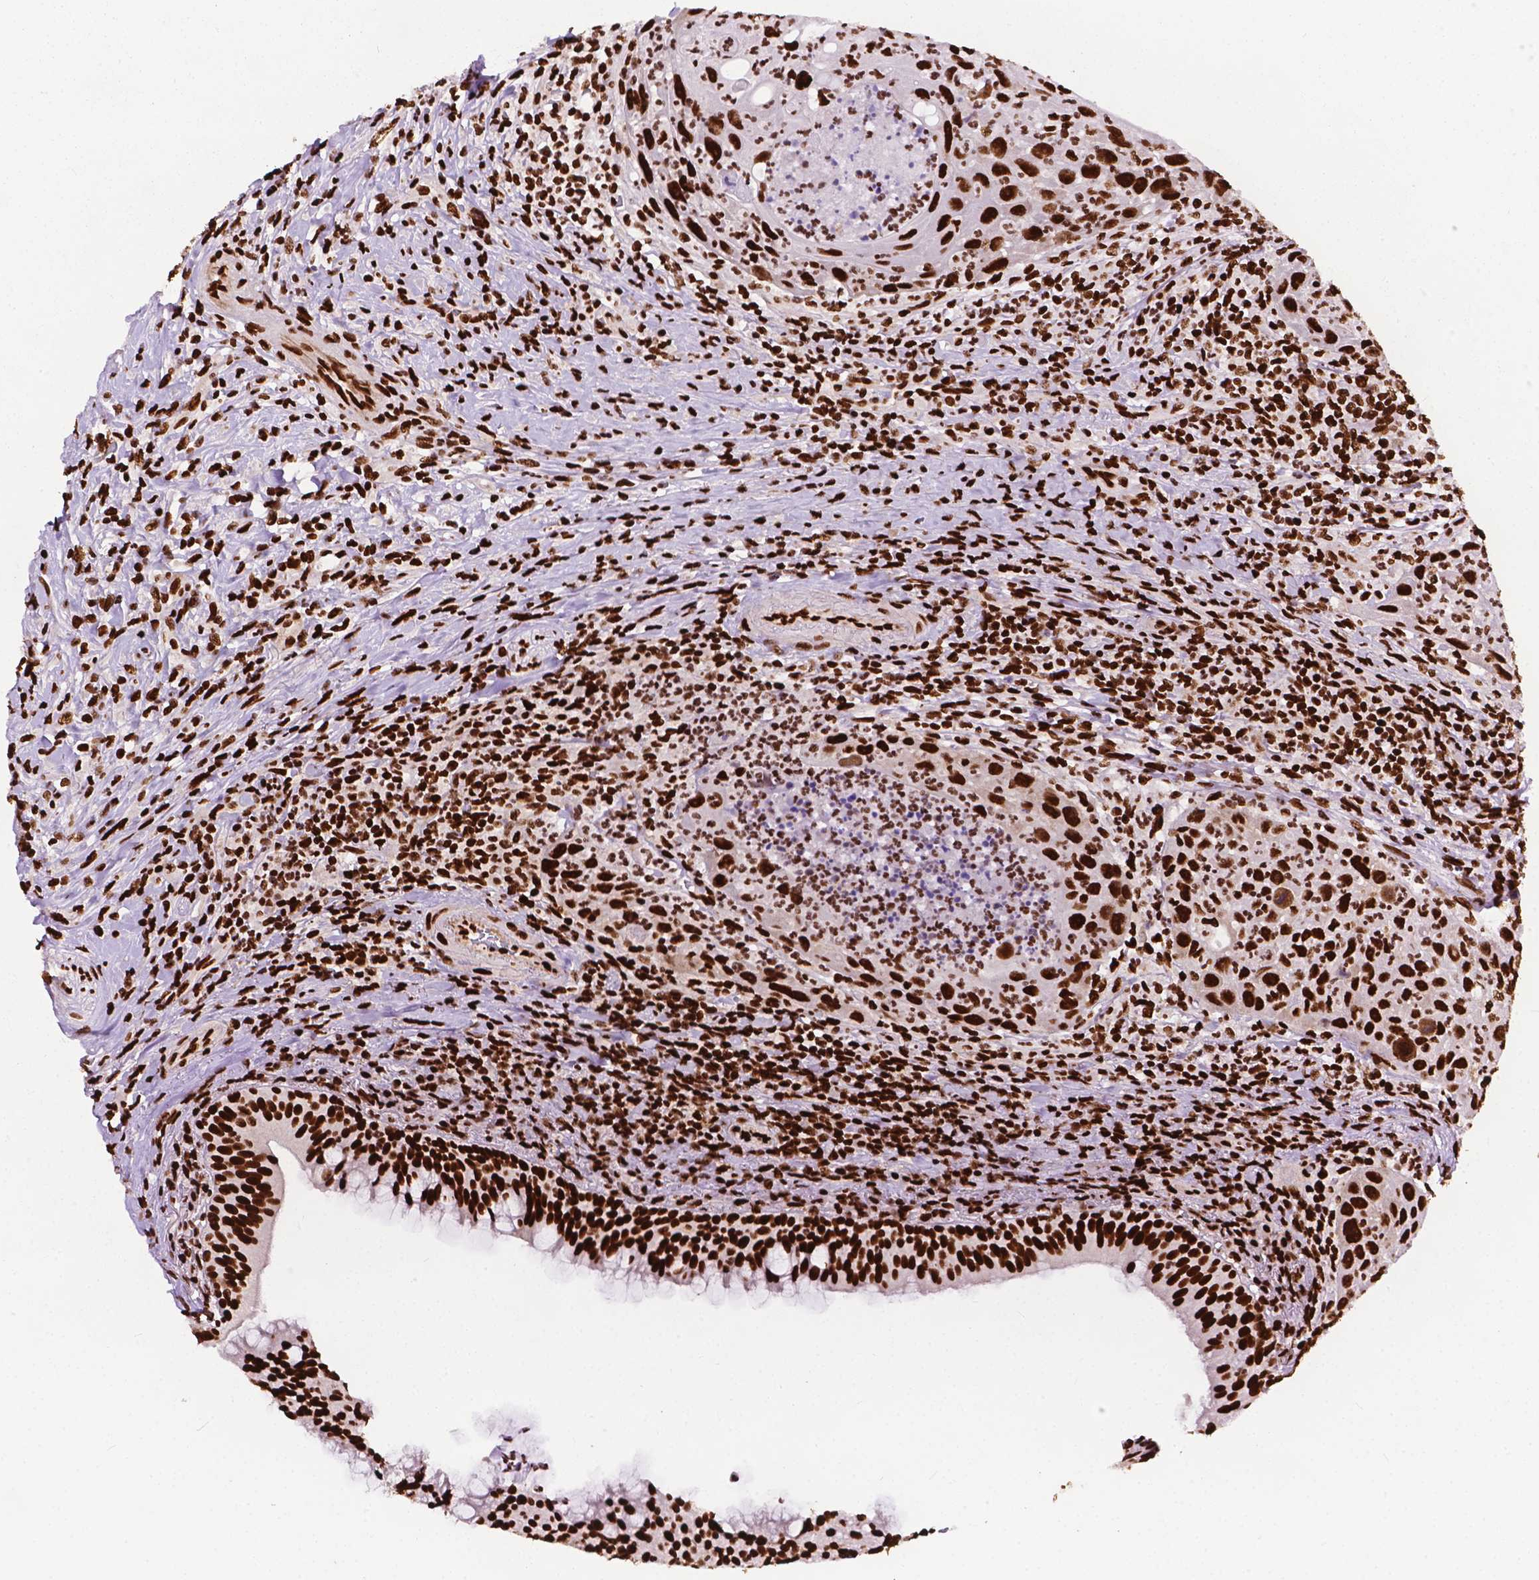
{"staining": {"intensity": "strong", "quantity": ">75%", "location": "nuclear"}, "tissue": "head and neck cancer", "cell_type": "Tumor cells", "image_type": "cancer", "snomed": [{"axis": "morphology", "description": "Squamous cell carcinoma, NOS"}, {"axis": "topography", "description": "Head-Neck"}], "caption": "A high amount of strong nuclear positivity is seen in about >75% of tumor cells in head and neck squamous cell carcinoma tissue.", "gene": "SMIM5", "patient": {"sex": "male", "age": 69}}